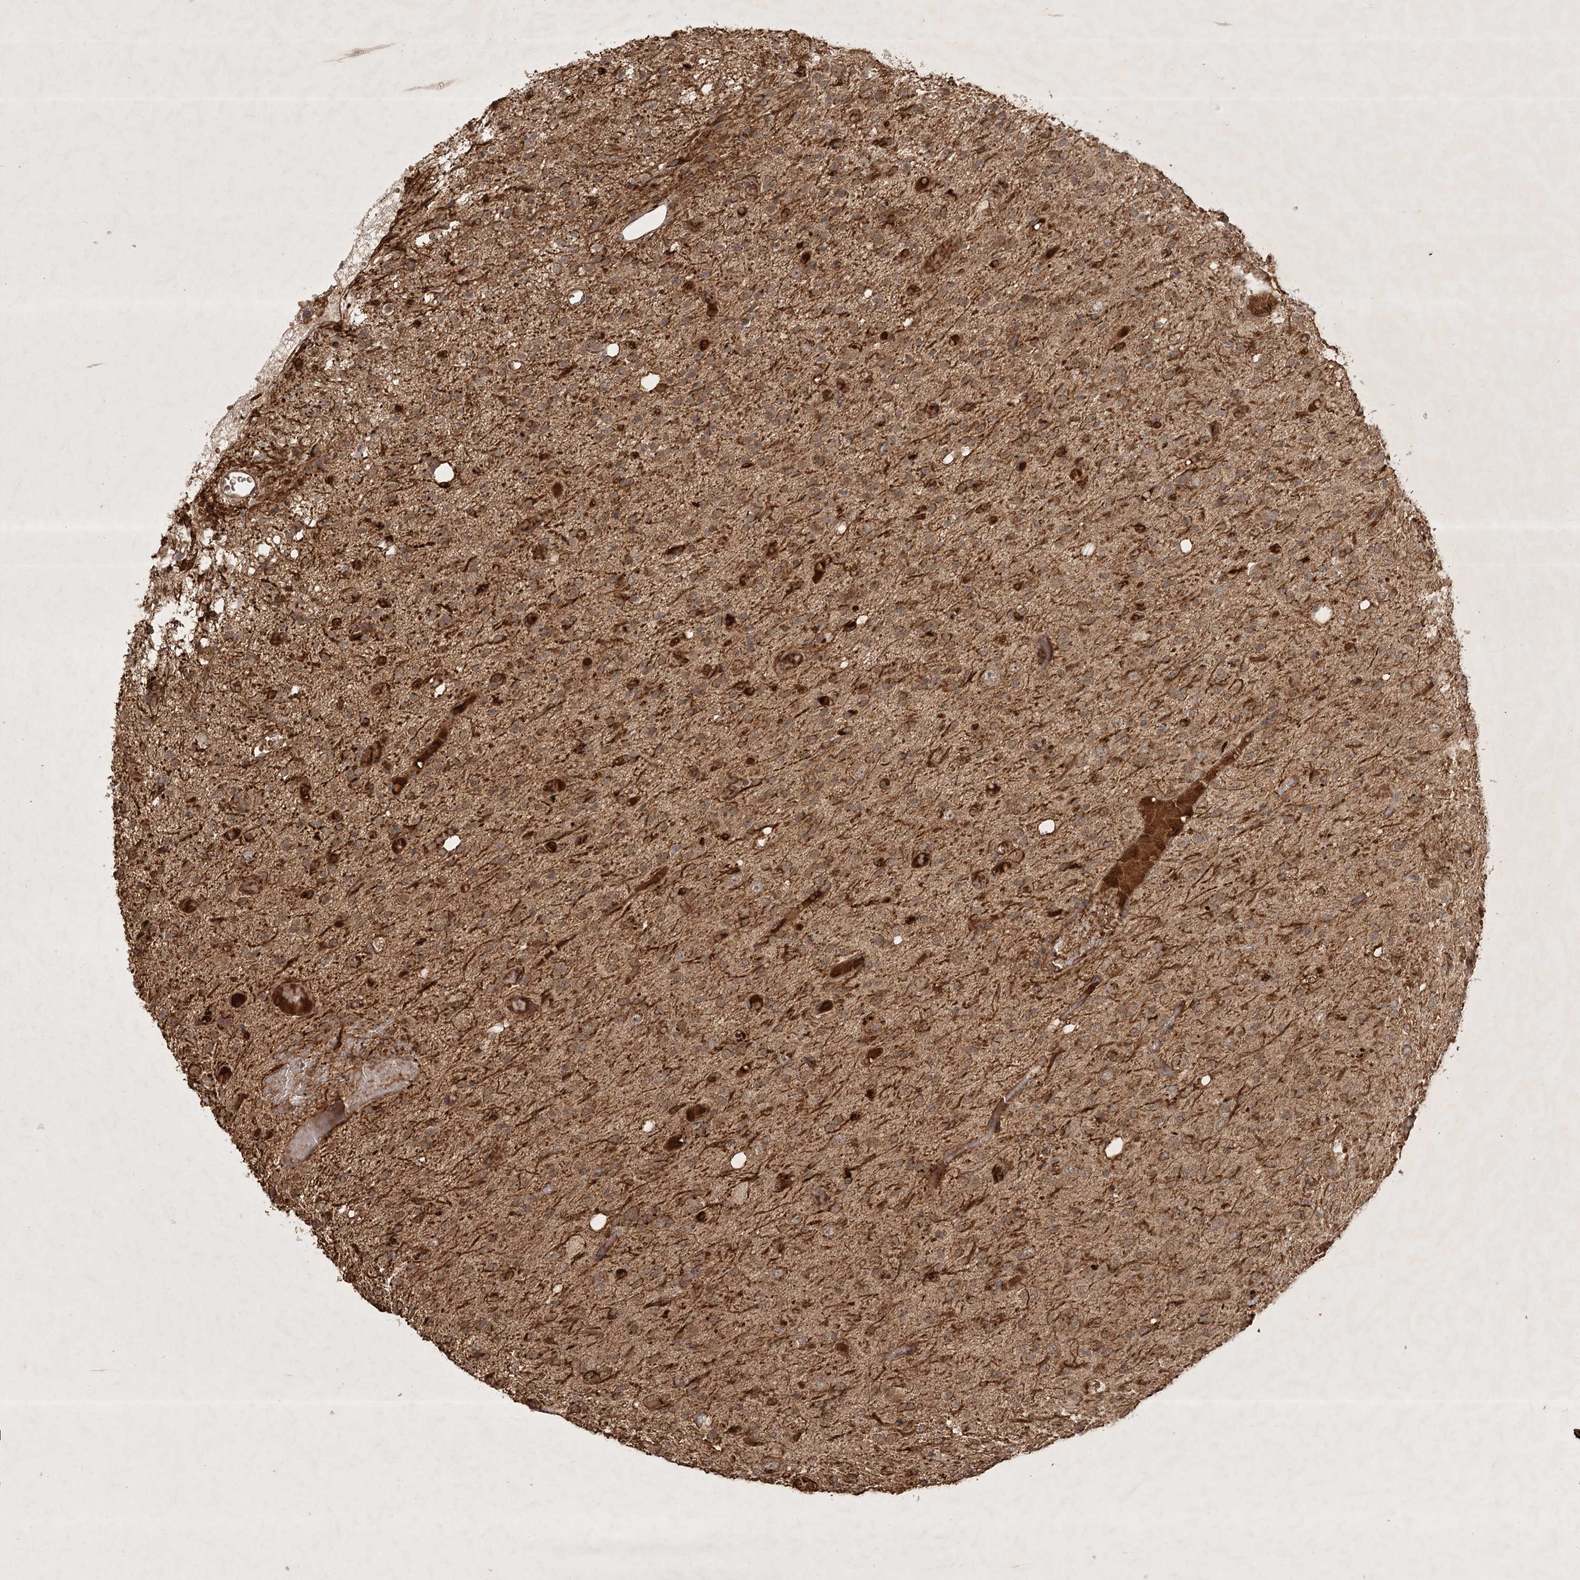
{"staining": {"intensity": "strong", "quantity": ">75%", "location": "cytoplasmic/membranous"}, "tissue": "glioma", "cell_type": "Tumor cells", "image_type": "cancer", "snomed": [{"axis": "morphology", "description": "Glioma, malignant, High grade"}, {"axis": "topography", "description": "Brain"}], "caption": "Glioma stained for a protein shows strong cytoplasmic/membranous positivity in tumor cells. (IHC, brightfield microscopy, high magnification).", "gene": "ARL13A", "patient": {"sex": "female", "age": 59}}